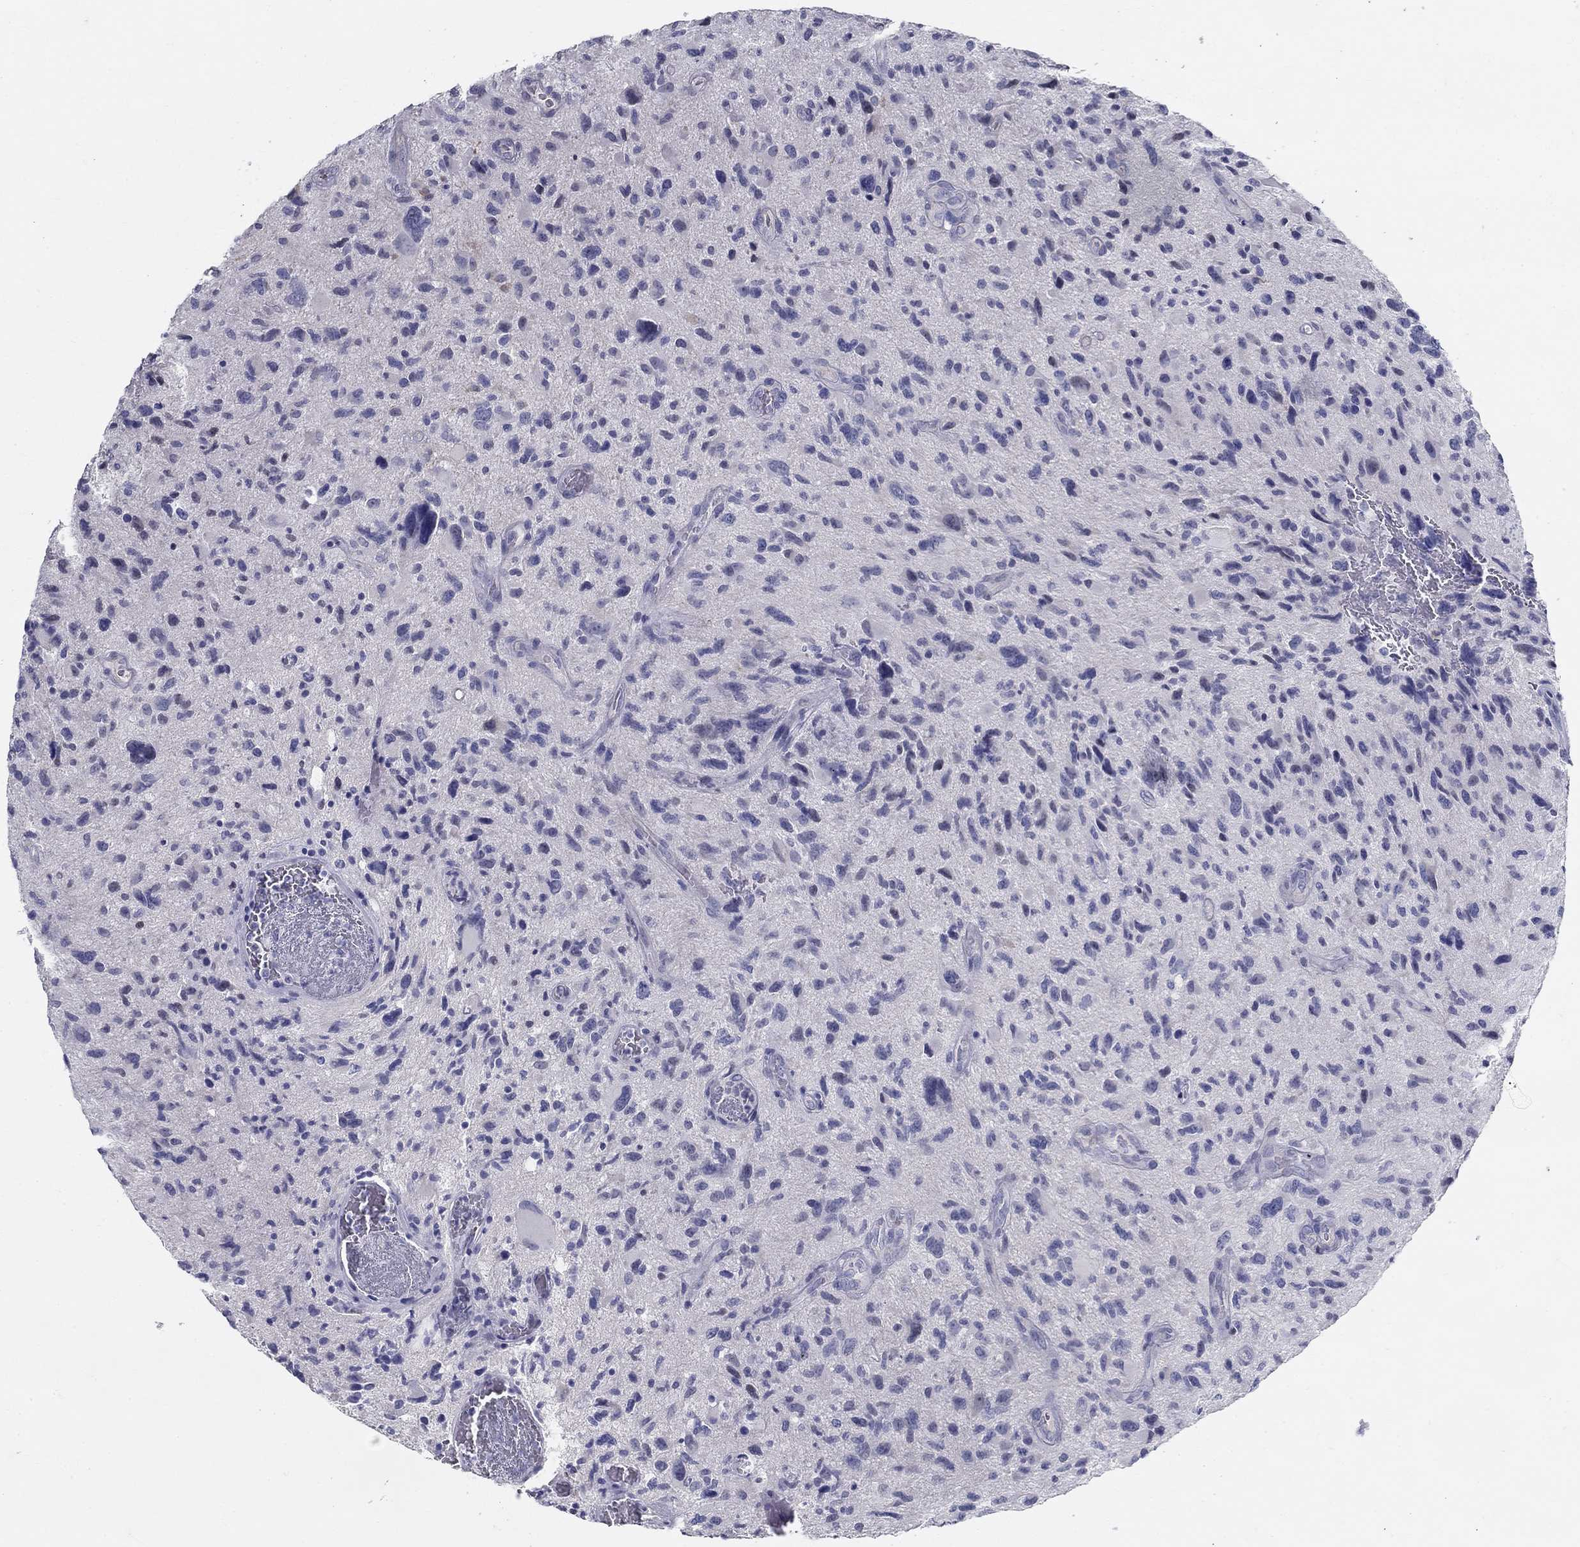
{"staining": {"intensity": "negative", "quantity": "none", "location": "none"}, "tissue": "glioma", "cell_type": "Tumor cells", "image_type": "cancer", "snomed": [{"axis": "morphology", "description": "Glioma, malignant, NOS"}, {"axis": "morphology", "description": "Glioma, malignant, High grade"}, {"axis": "topography", "description": "Brain"}], "caption": "Tumor cells are negative for brown protein staining in glioma.", "gene": "GUCA1A", "patient": {"sex": "female", "age": 71}}